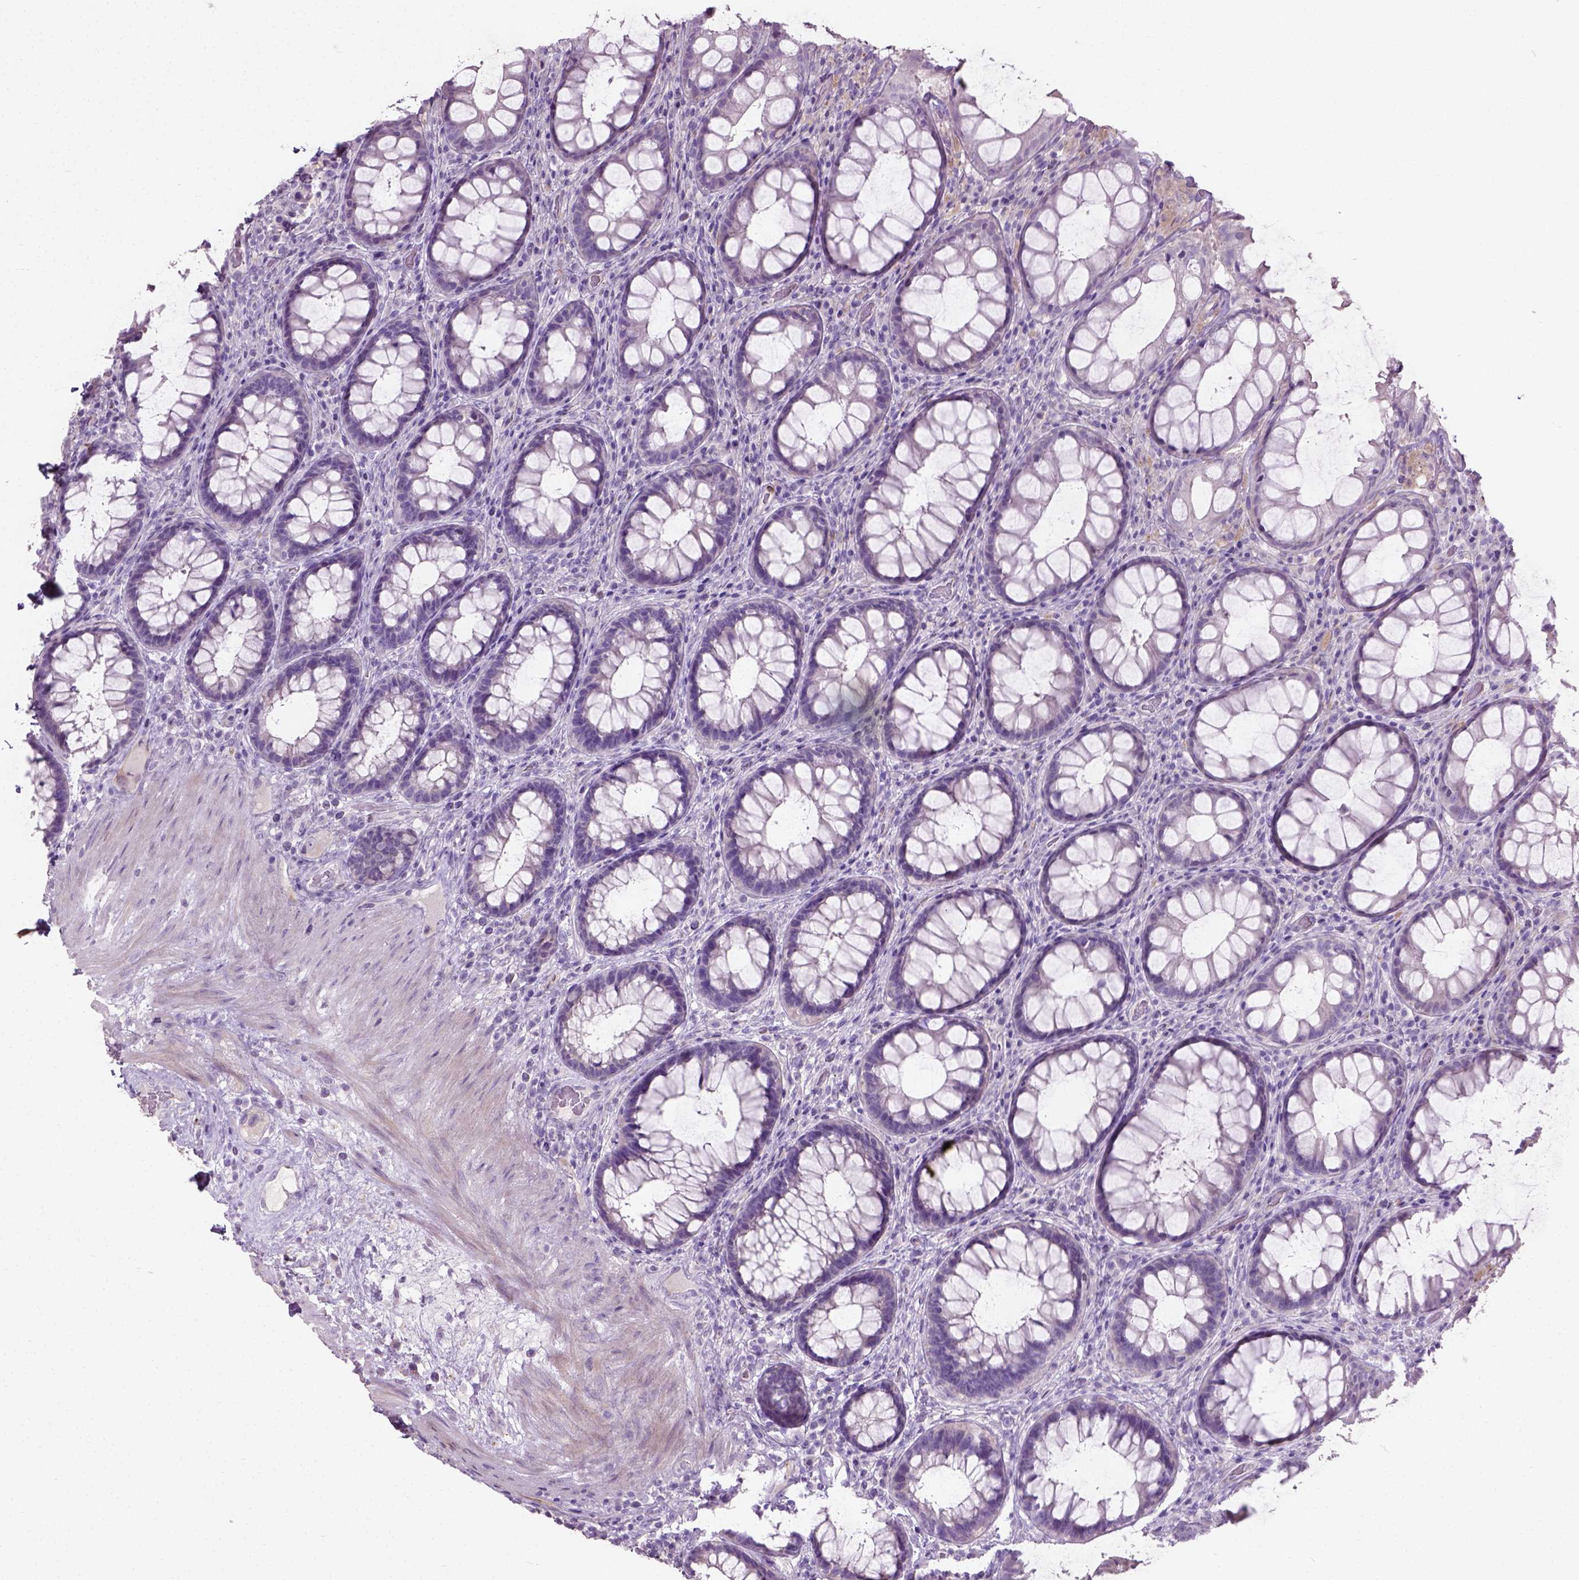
{"staining": {"intensity": "weak", "quantity": "<25%", "location": "cytoplasmic/membranous"}, "tissue": "rectum", "cell_type": "Glandular cells", "image_type": "normal", "snomed": [{"axis": "morphology", "description": "Normal tissue, NOS"}, {"axis": "topography", "description": "Rectum"}], "caption": "Glandular cells are negative for protein expression in unremarkable human rectum. (DAB (3,3'-diaminobenzidine) IHC with hematoxylin counter stain).", "gene": "PKP3", "patient": {"sex": "male", "age": 72}}